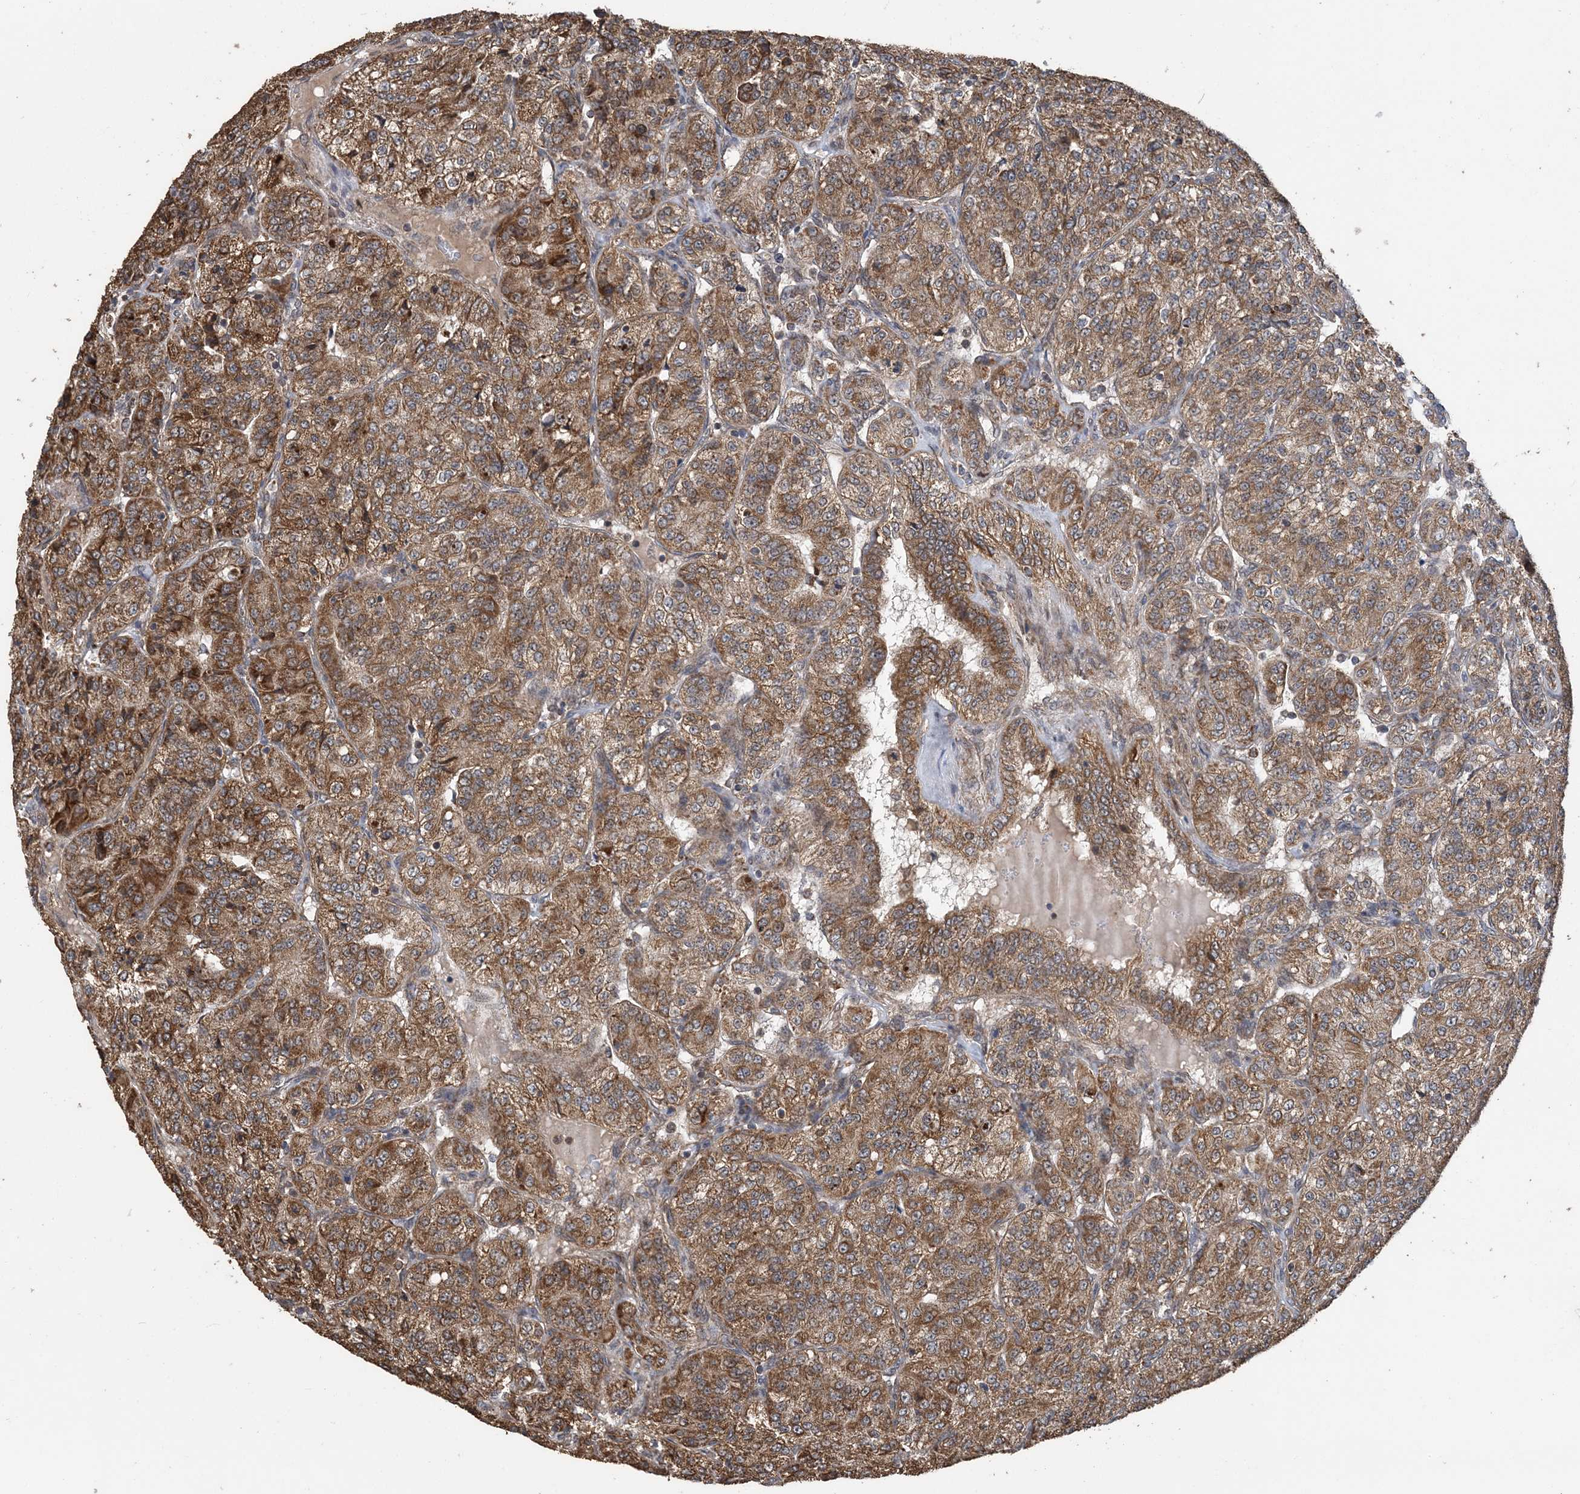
{"staining": {"intensity": "strong", "quantity": ">75%", "location": "cytoplasmic/membranous"}, "tissue": "renal cancer", "cell_type": "Tumor cells", "image_type": "cancer", "snomed": [{"axis": "morphology", "description": "Adenocarcinoma, NOS"}, {"axis": "topography", "description": "Kidney"}], "caption": "Renal cancer stained with immunohistochemistry (IHC) shows strong cytoplasmic/membranous expression in approximately >75% of tumor cells.", "gene": "PCBP1", "patient": {"sex": "female", "age": 63}}